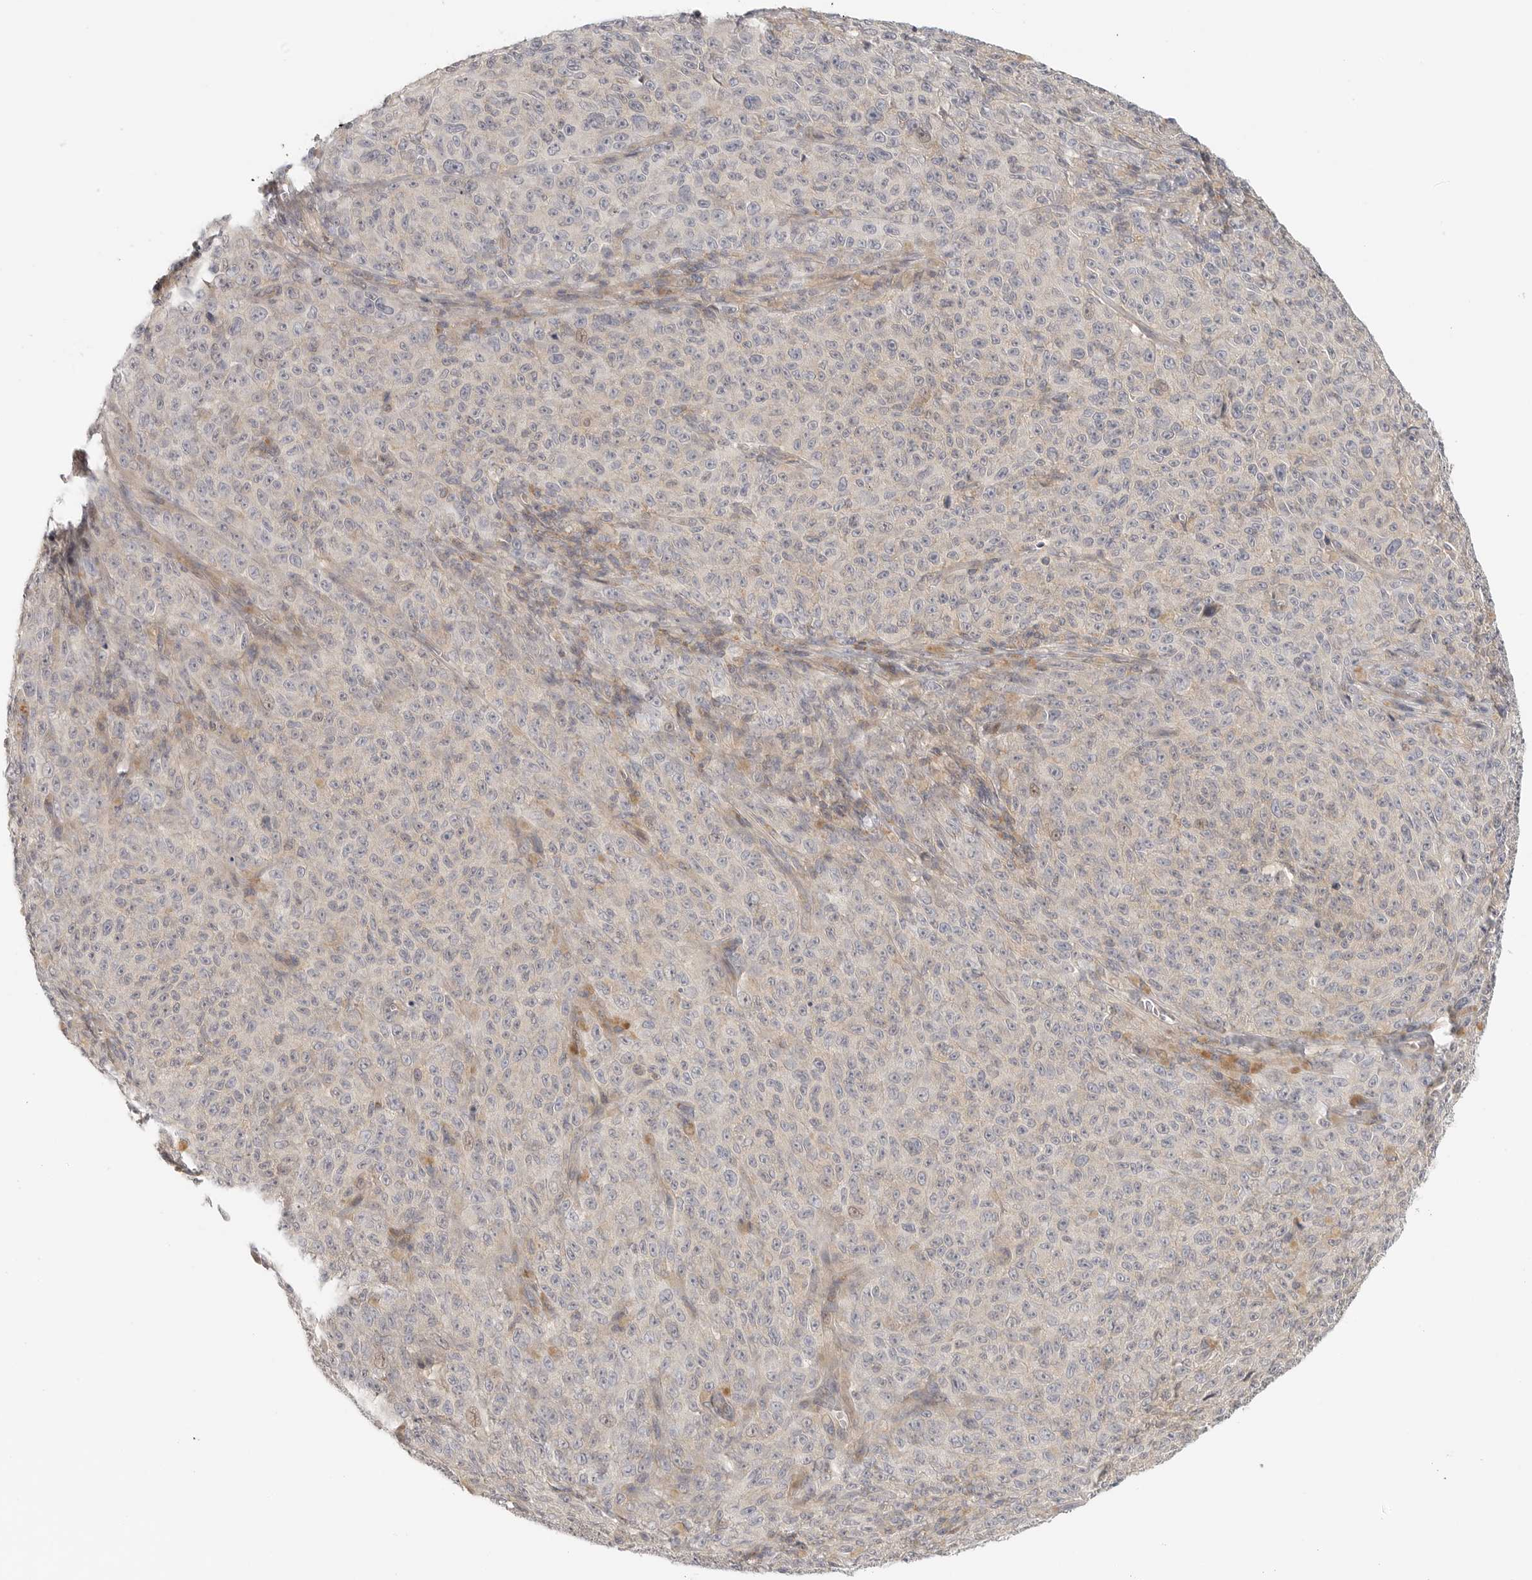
{"staining": {"intensity": "negative", "quantity": "none", "location": "none"}, "tissue": "melanoma", "cell_type": "Tumor cells", "image_type": "cancer", "snomed": [{"axis": "morphology", "description": "Malignant melanoma, NOS"}, {"axis": "topography", "description": "Skin"}], "caption": "The image displays no staining of tumor cells in melanoma.", "gene": "HDAC6", "patient": {"sex": "female", "age": 82}}